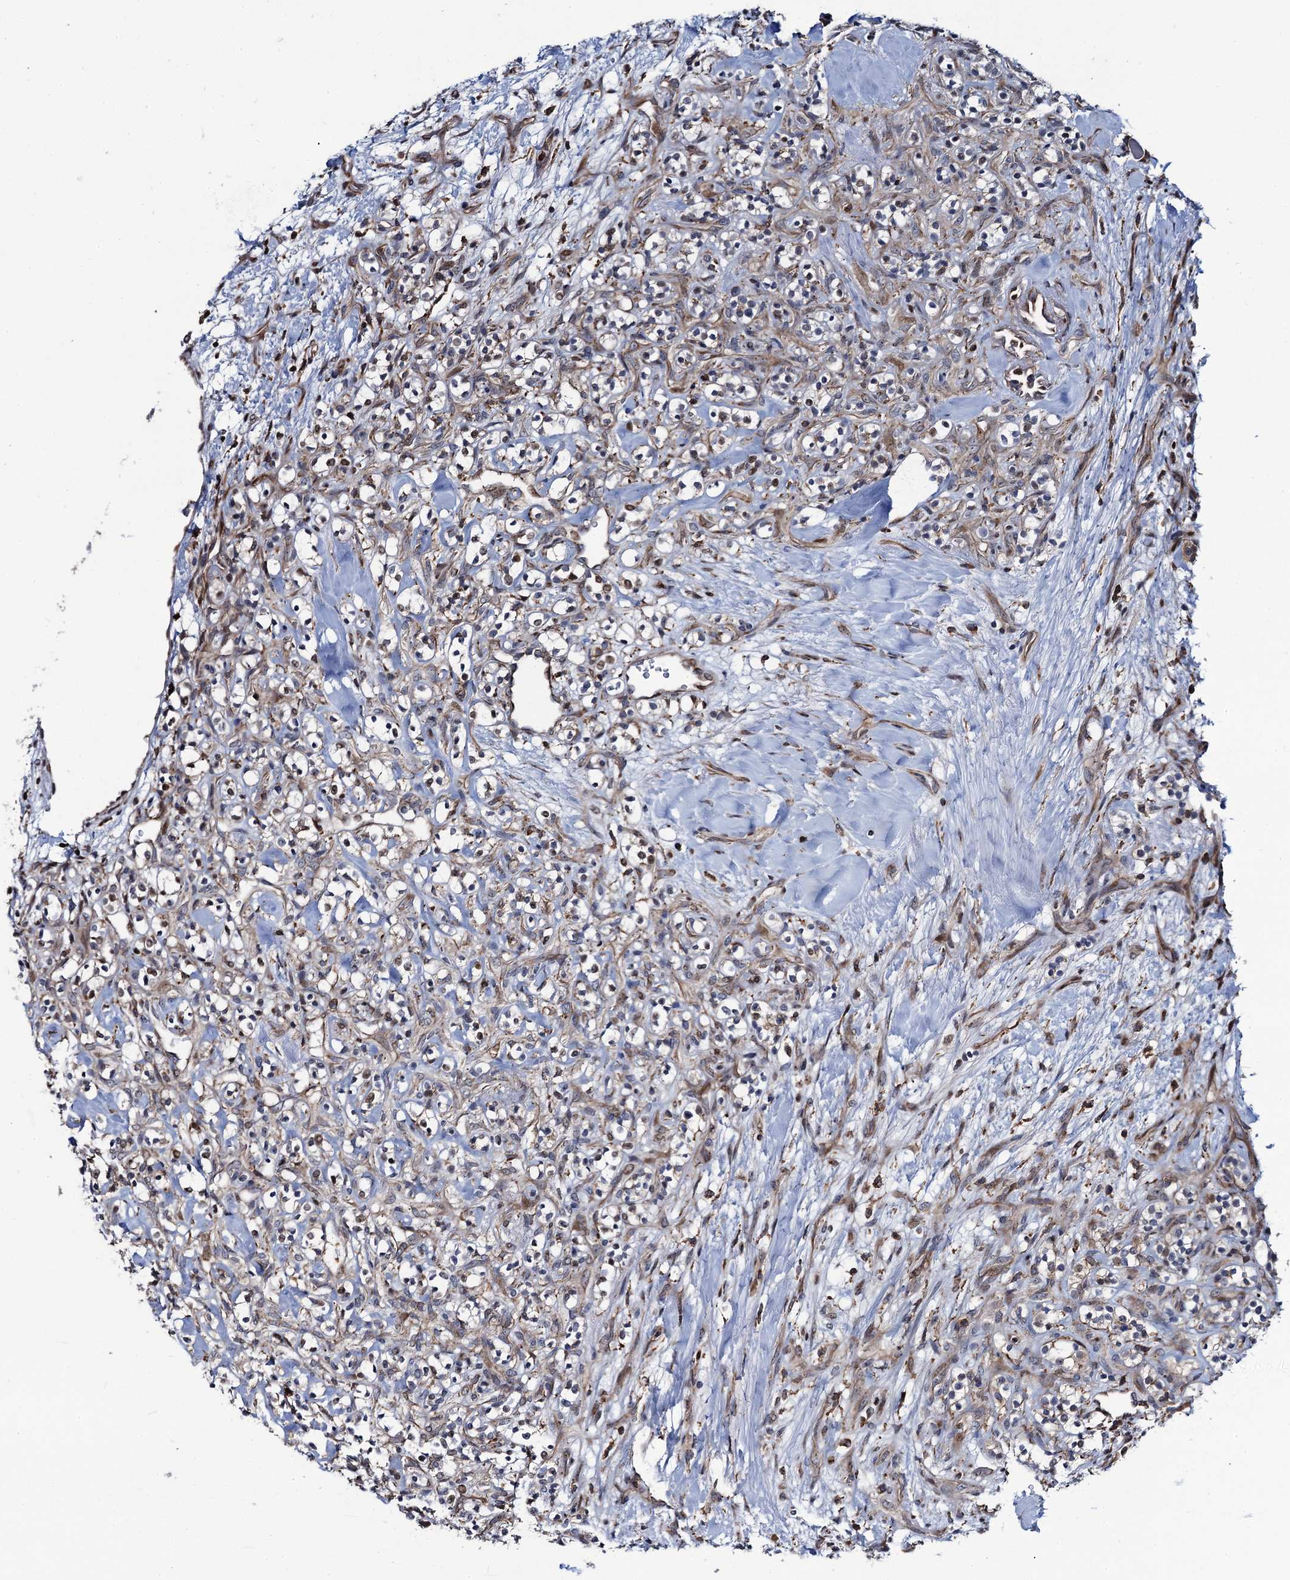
{"staining": {"intensity": "weak", "quantity": "25%-75%", "location": "cytoplasmic/membranous"}, "tissue": "renal cancer", "cell_type": "Tumor cells", "image_type": "cancer", "snomed": [{"axis": "morphology", "description": "Adenocarcinoma, NOS"}, {"axis": "topography", "description": "Kidney"}], "caption": "Immunohistochemistry staining of adenocarcinoma (renal), which demonstrates low levels of weak cytoplasmic/membranous positivity in approximately 25%-75% of tumor cells indicating weak cytoplasmic/membranous protein expression. The staining was performed using DAB (3,3'-diaminobenzidine) (brown) for protein detection and nuclei were counterstained in hematoxylin (blue).", "gene": "CCDC102A", "patient": {"sex": "male", "age": 77}}